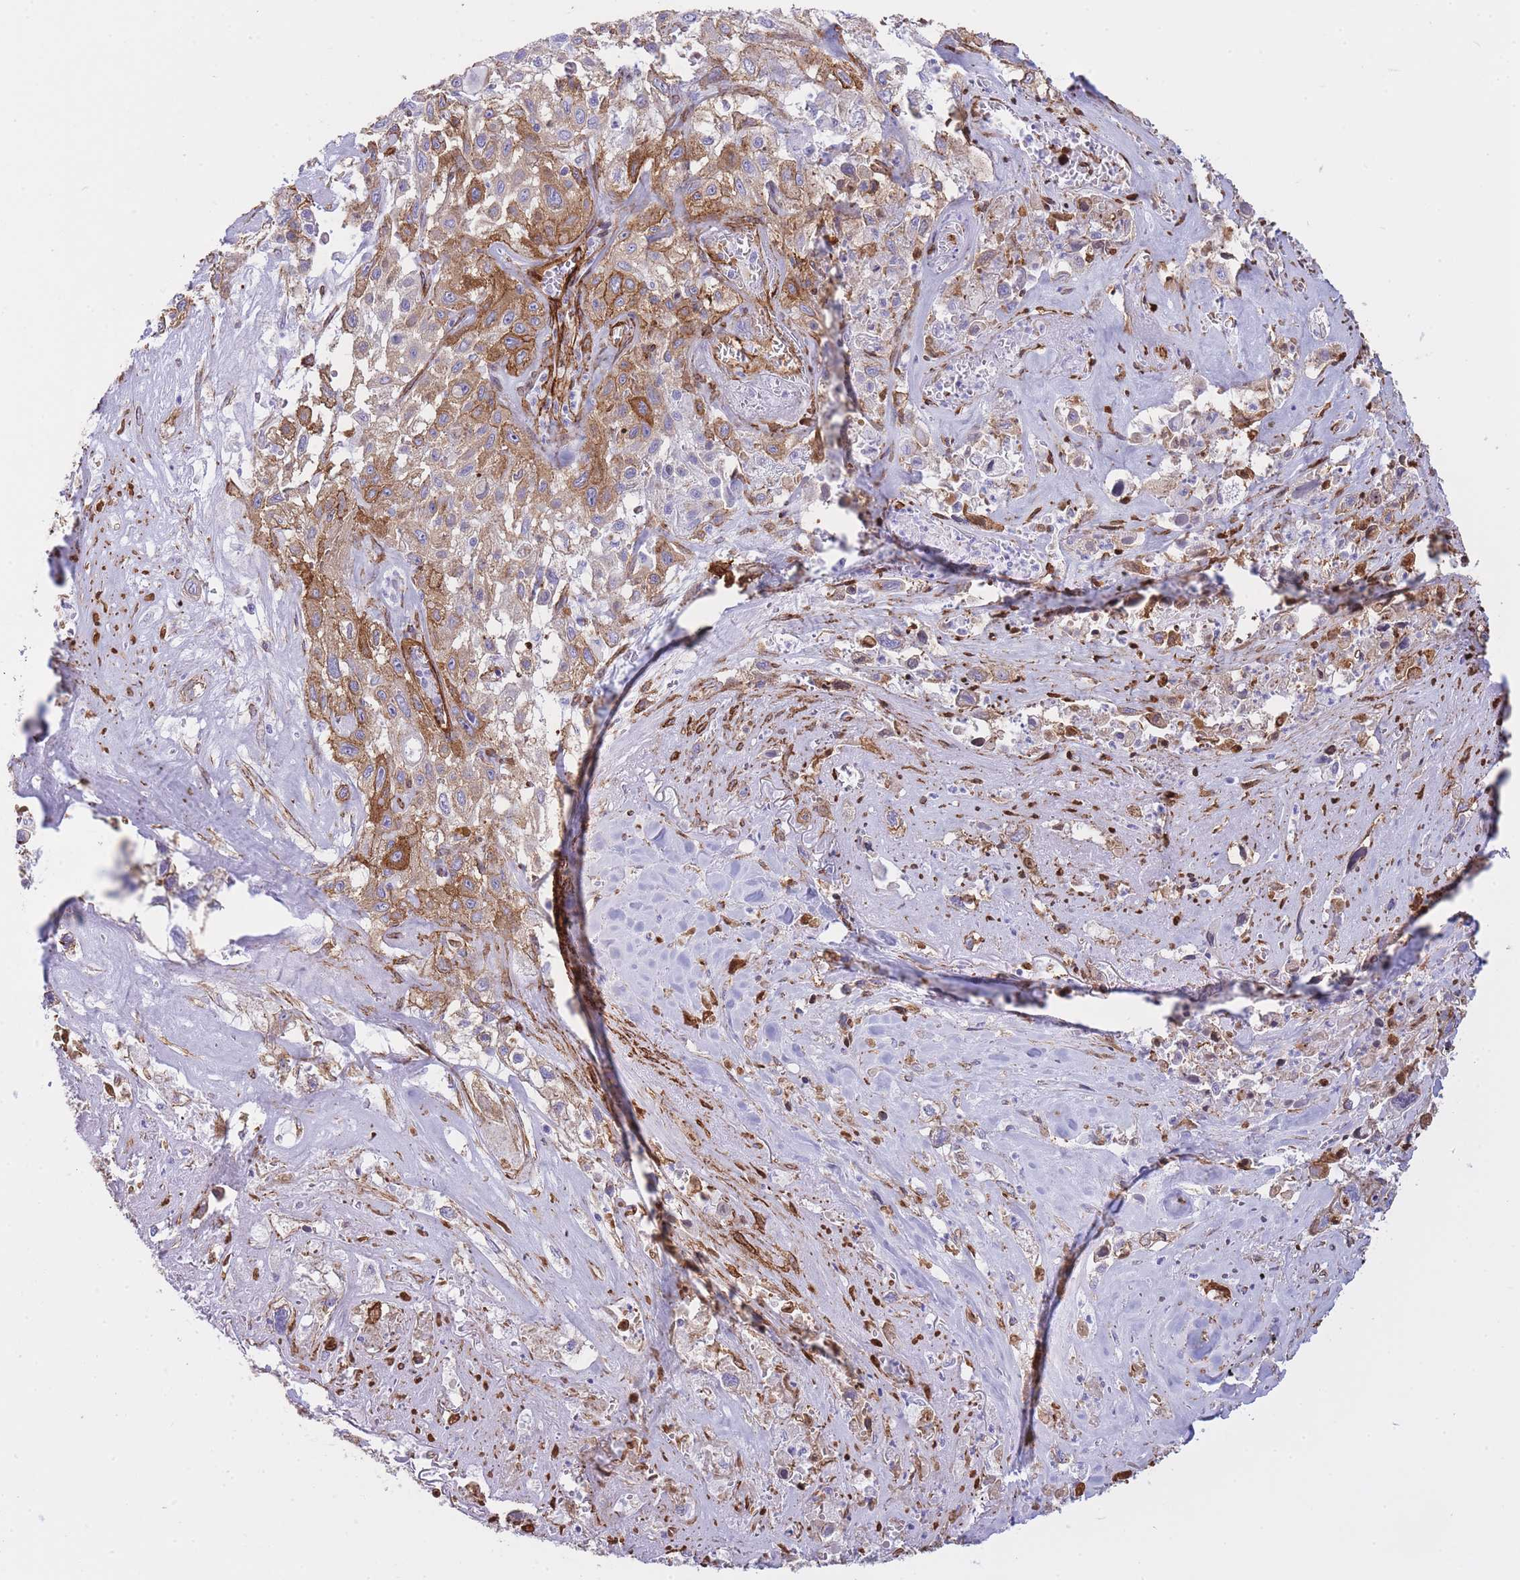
{"staining": {"intensity": "moderate", "quantity": "25%-75%", "location": "cytoplasmic/membranous"}, "tissue": "lung cancer", "cell_type": "Tumor cells", "image_type": "cancer", "snomed": [{"axis": "morphology", "description": "Squamous cell carcinoma, NOS"}, {"axis": "topography", "description": "Lung"}], "caption": "Protein staining of lung squamous cell carcinoma tissue reveals moderate cytoplasmic/membranous expression in about 25%-75% of tumor cells.", "gene": "CAVIN1", "patient": {"sex": "female", "age": 69}}